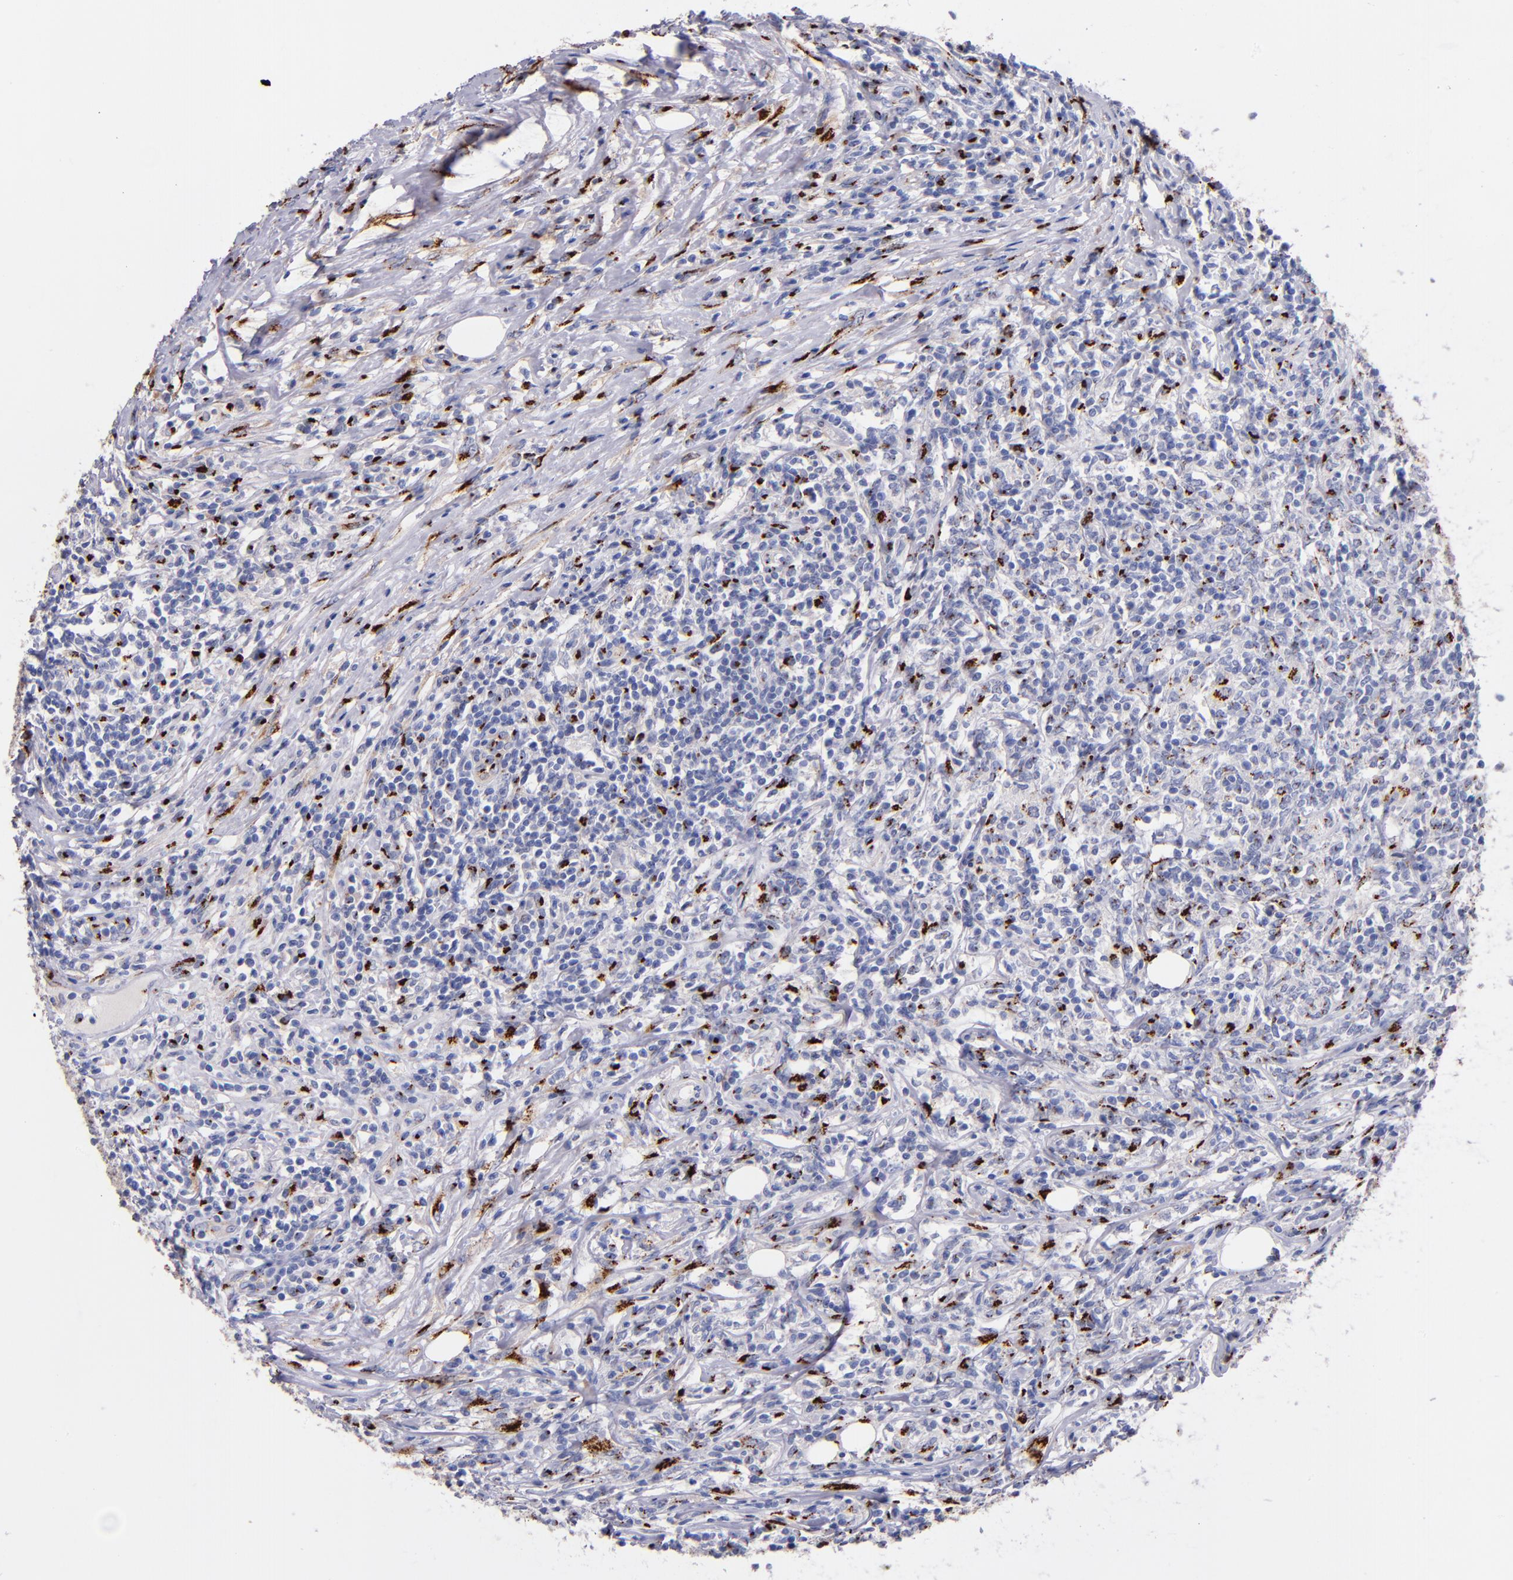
{"staining": {"intensity": "strong", "quantity": "<25%", "location": "cytoplasmic/membranous"}, "tissue": "lymphoma", "cell_type": "Tumor cells", "image_type": "cancer", "snomed": [{"axis": "morphology", "description": "Malignant lymphoma, non-Hodgkin's type, High grade"}, {"axis": "topography", "description": "Lymph node"}], "caption": "Immunohistochemical staining of high-grade malignant lymphoma, non-Hodgkin's type shows strong cytoplasmic/membranous protein staining in approximately <25% of tumor cells.", "gene": "GOLIM4", "patient": {"sex": "female", "age": 84}}